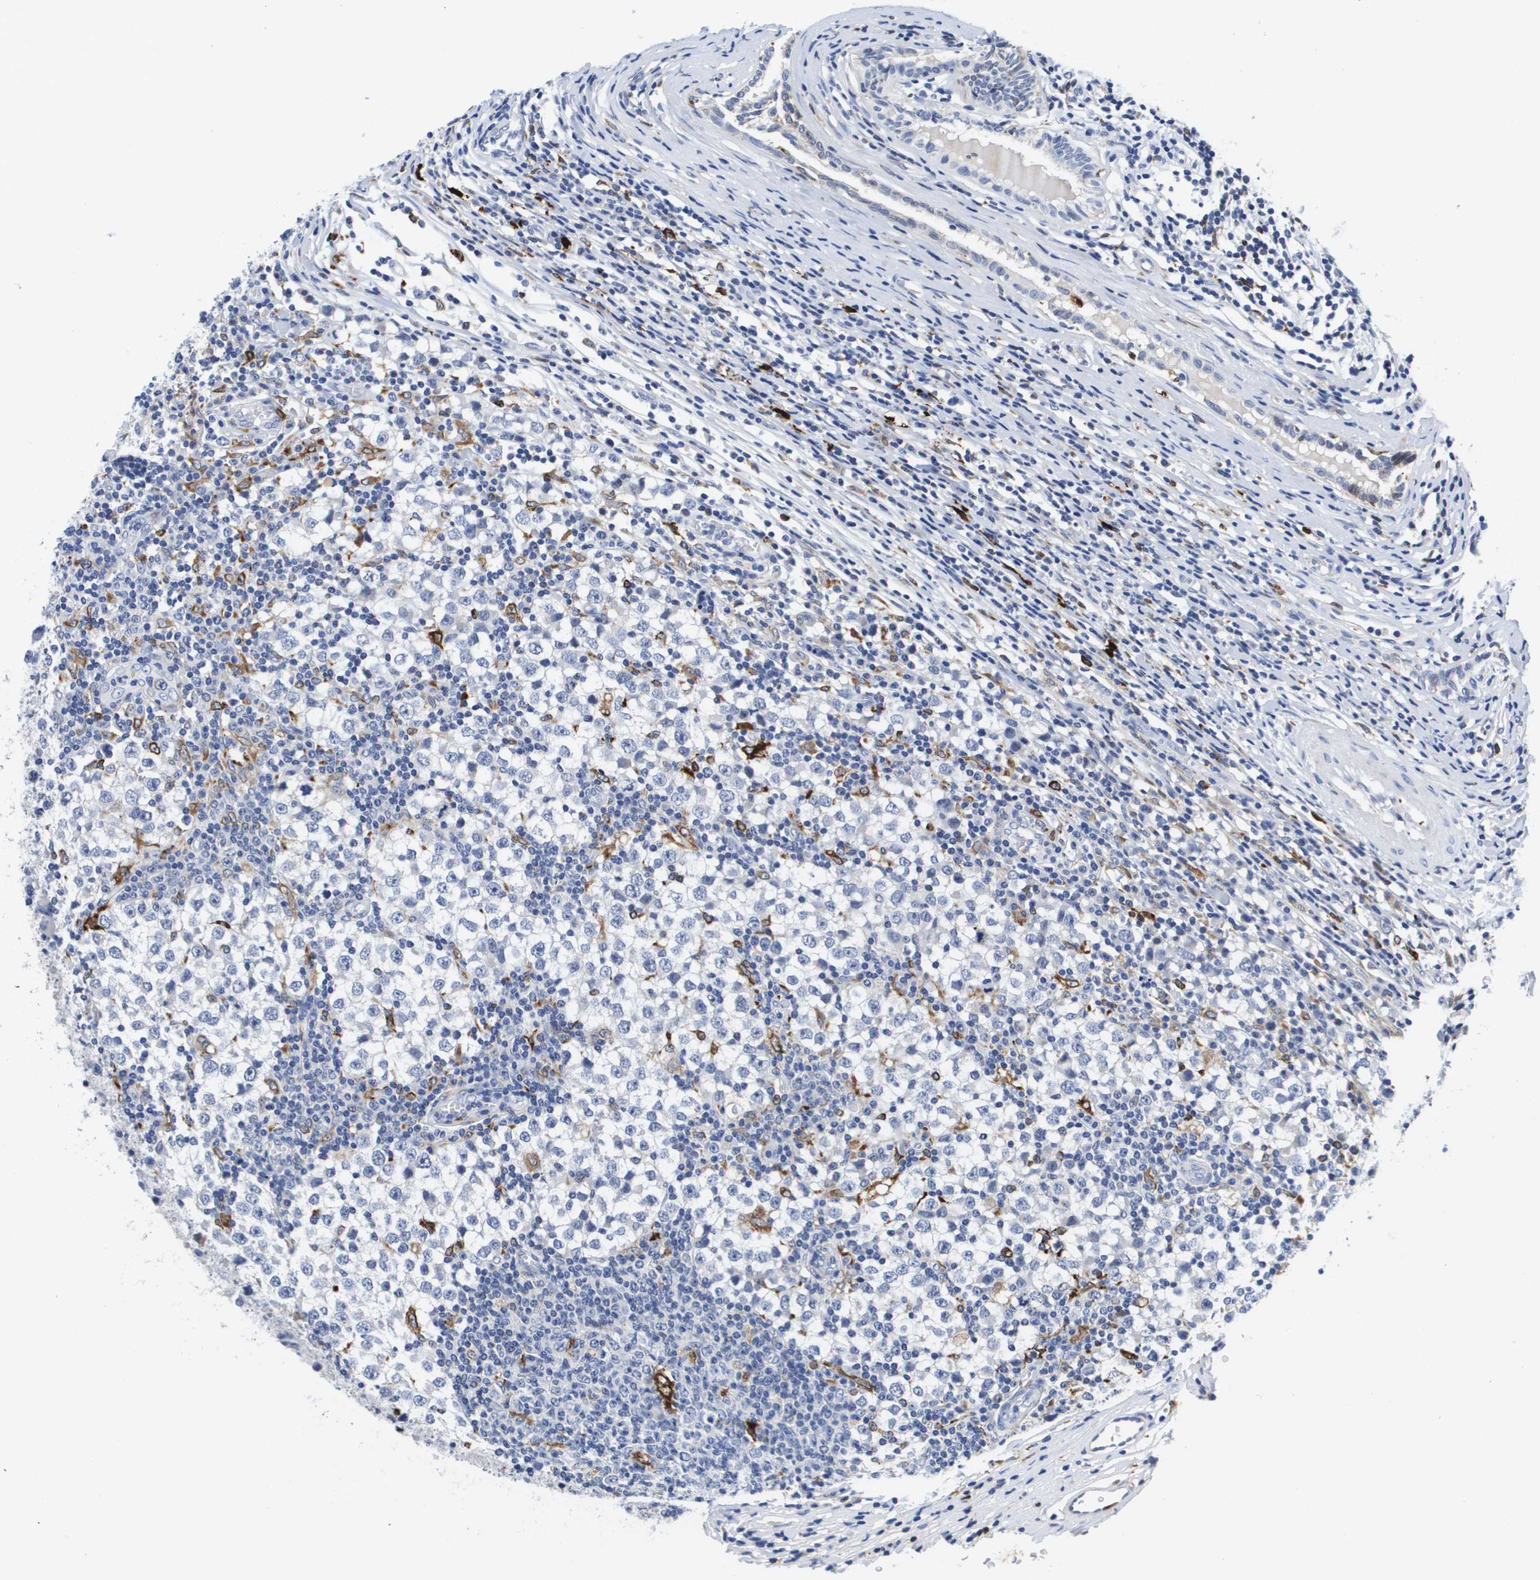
{"staining": {"intensity": "negative", "quantity": "none", "location": "none"}, "tissue": "testis cancer", "cell_type": "Tumor cells", "image_type": "cancer", "snomed": [{"axis": "morphology", "description": "Seminoma, NOS"}, {"axis": "topography", "description": "Testis"}], "caption": "Image shows no protein staining in tumor cells of seminoma (testis) tissue.", "gene": "HMOX1", "patient": {"sex": "male", "age": 65}}